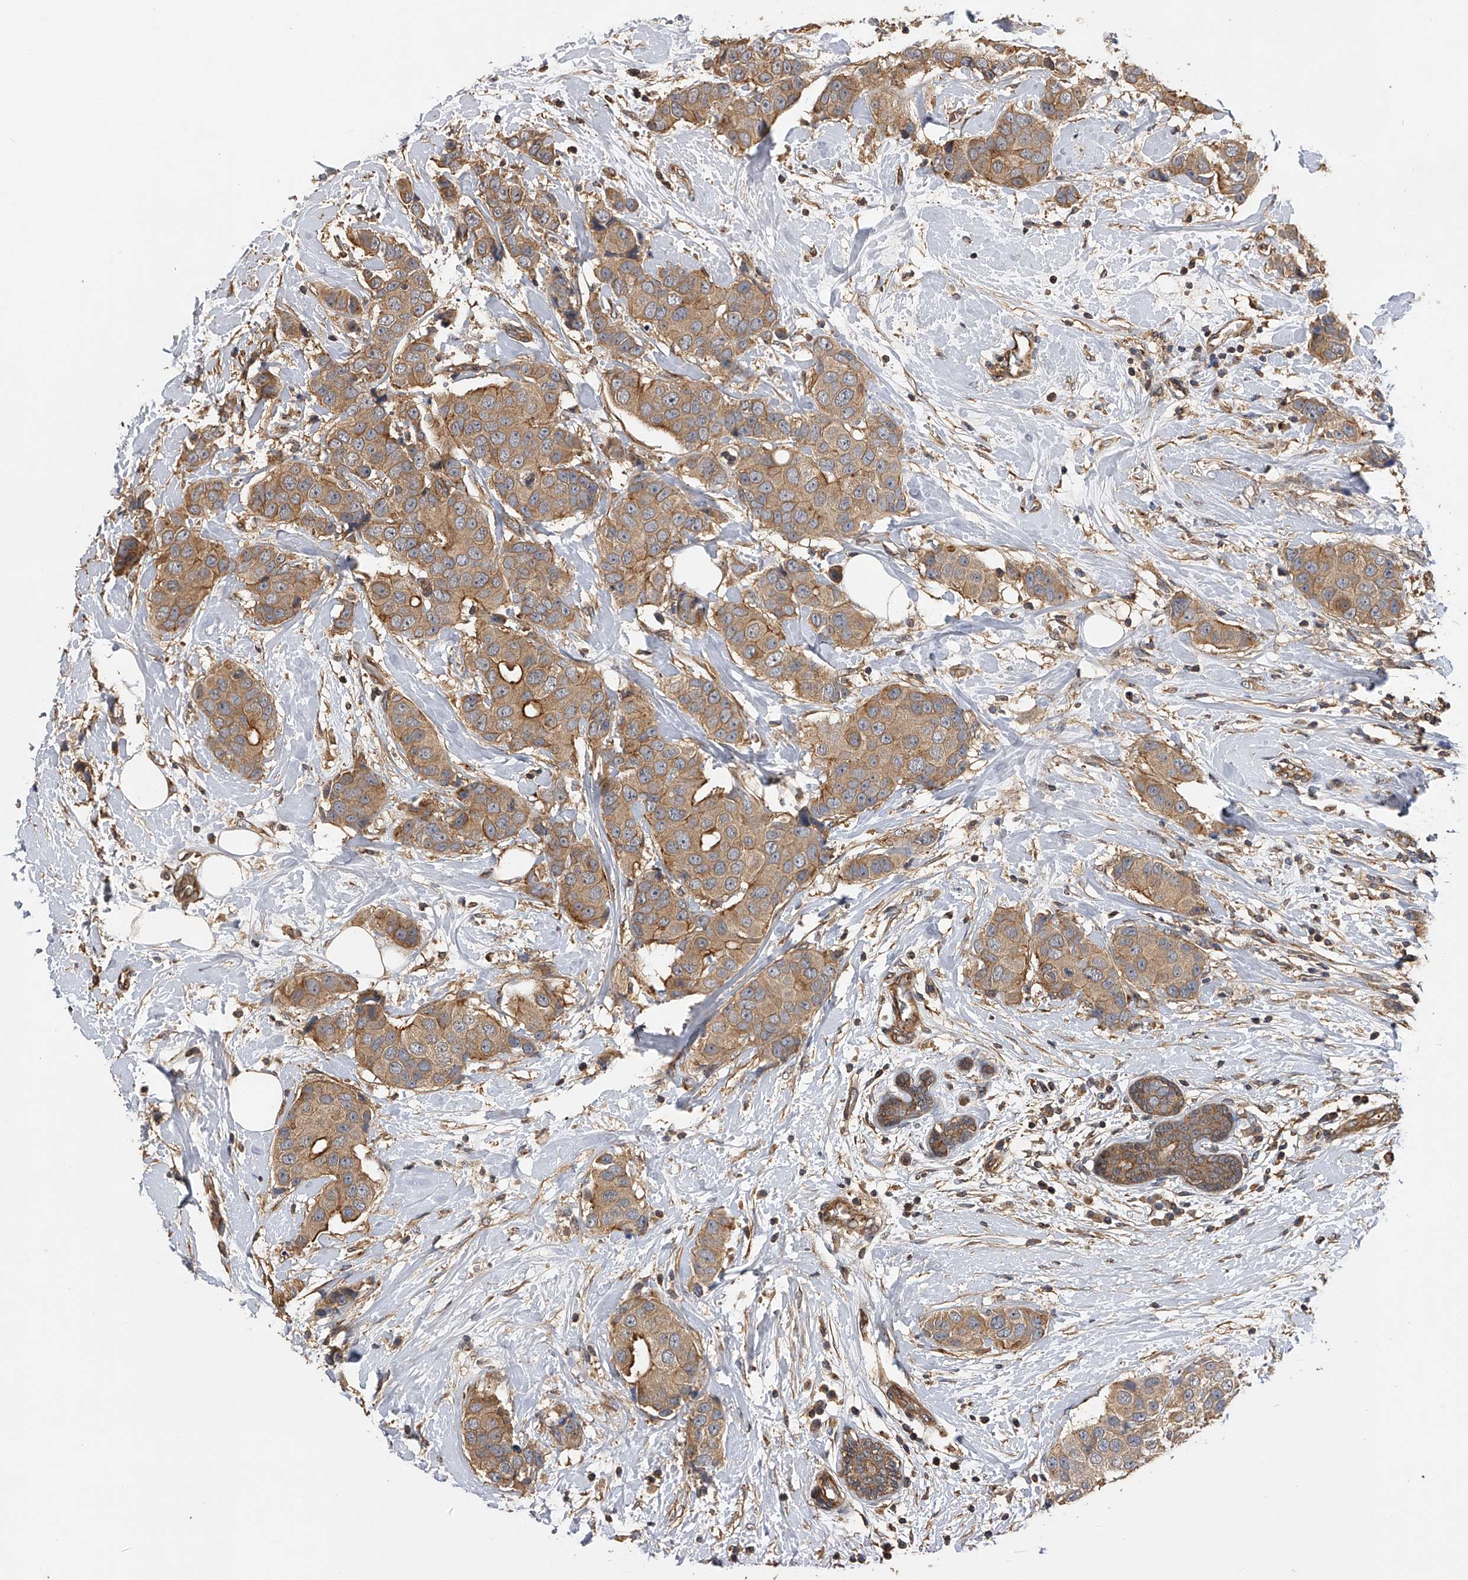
{"staining": {"intensity": "moderate", "quantity": ">75%", "location": "cytoplasmic/membranous"}, "tissue": "breast cancer", "cell_type": "Tumor cells", "image_type": "cancer", "snomed": [{"axis": "morphology", "description": "Normal tissue, NOS"}, {"axis": "morphology", "description": "Duct carcinoma"}, {"axis": "topography", "description": "Breast"}], "caption": "Moderate cytoplasmic/membranous staining for a protein is appreciated in approximately >75% of tumor cells of infiltrating ductal carcinoma (breast) using immunohistochemistry.", "gene": "PTPRA", "patient": {"sex": "female", "age": 39}}